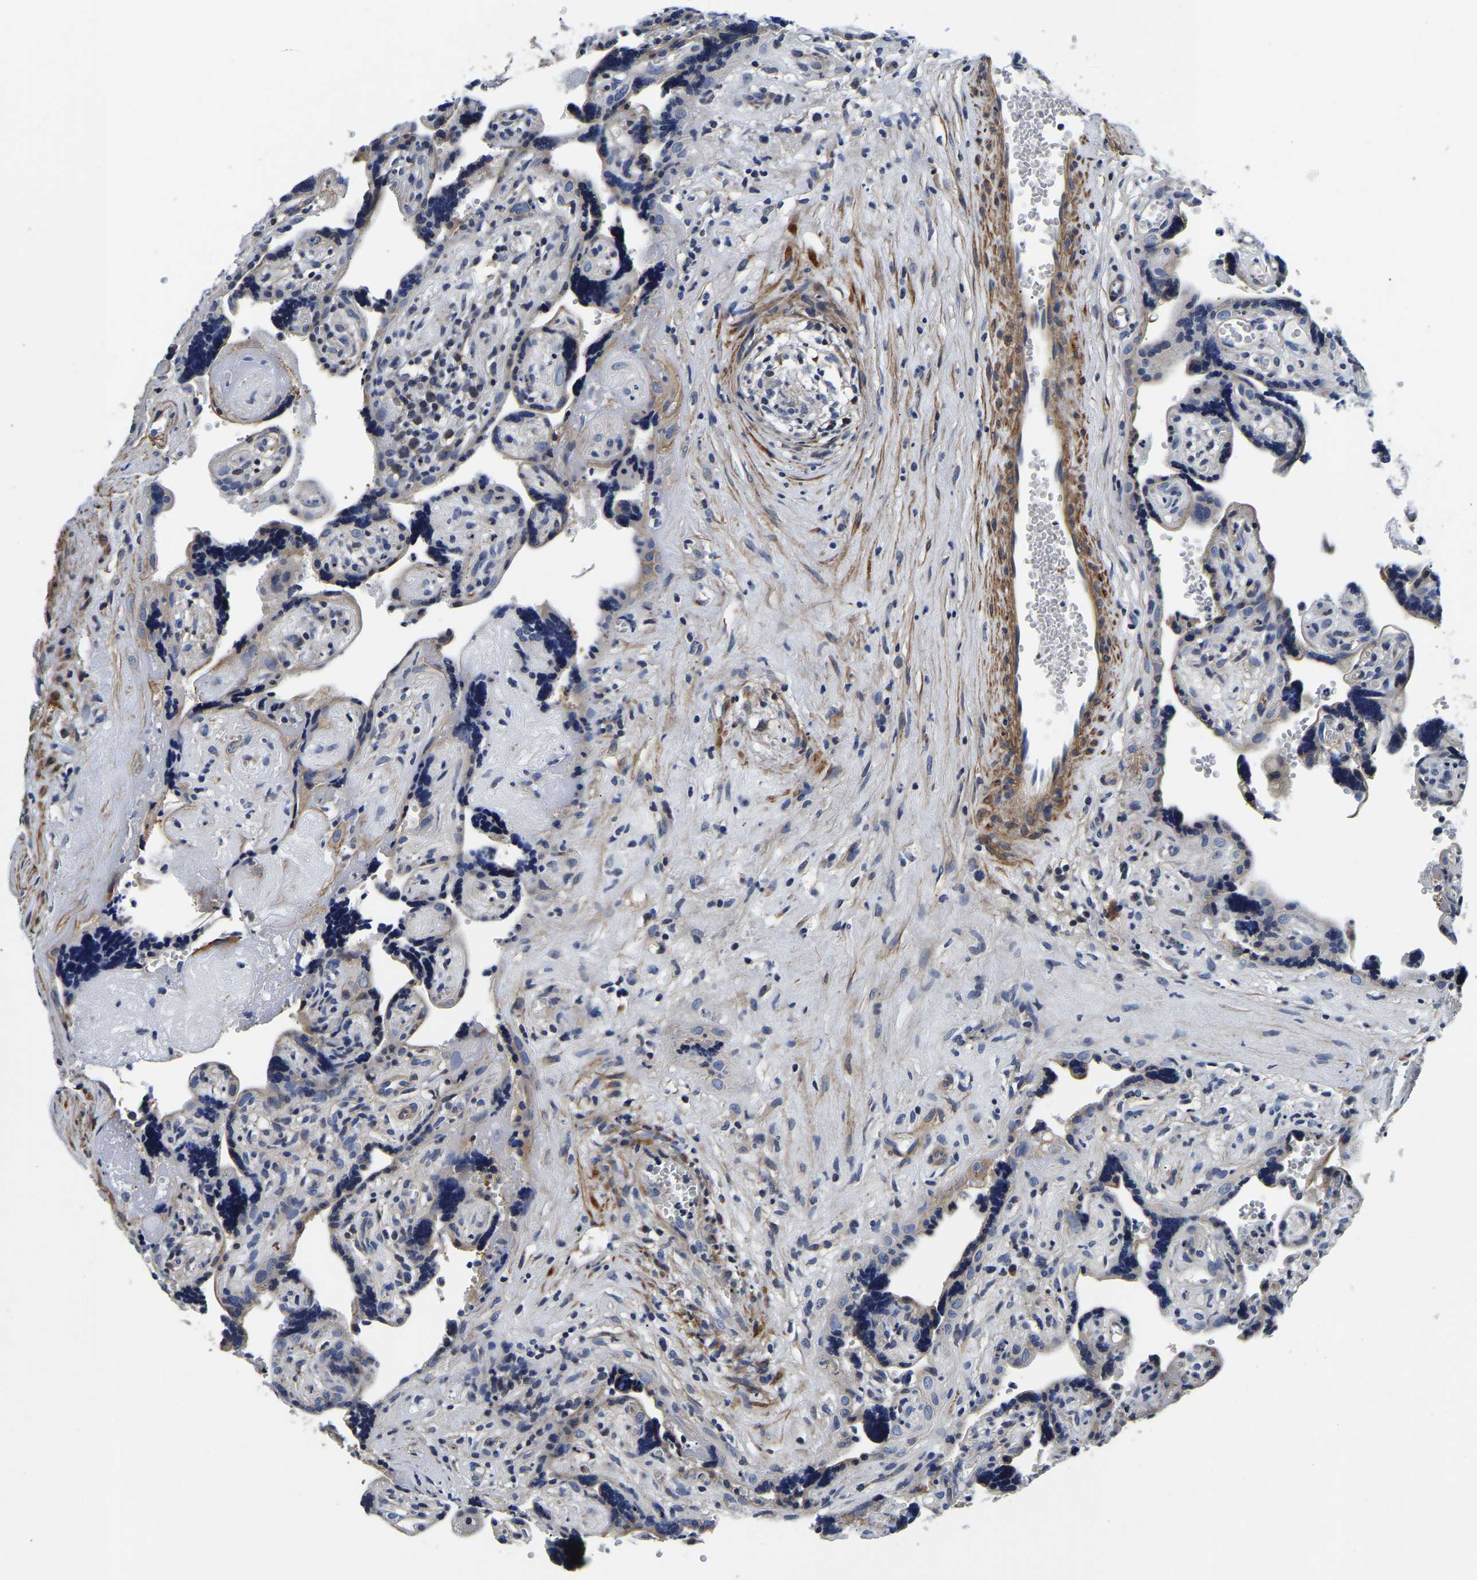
{"staining": {"intensity": "moderate", "quantity": ">75%", "location": "cytoplasmic/membranous"}, "tissue": "placenta", "cell_type": "Decidual cells", "image_type": "normal", "snomed": [{"axis": "morphology", "description": "Normal tissue, NOS"}, {"axis": "topography", "description": "Placenta"}], "caption": "Approximately >75% of decidual cells in normal human placenta display moderate cytoplasmic/membranous protein expression as visualized by brown immunohistochemical staining.", "gene": "KCTD17", "patient": {"sex": "female", "age": 30}}